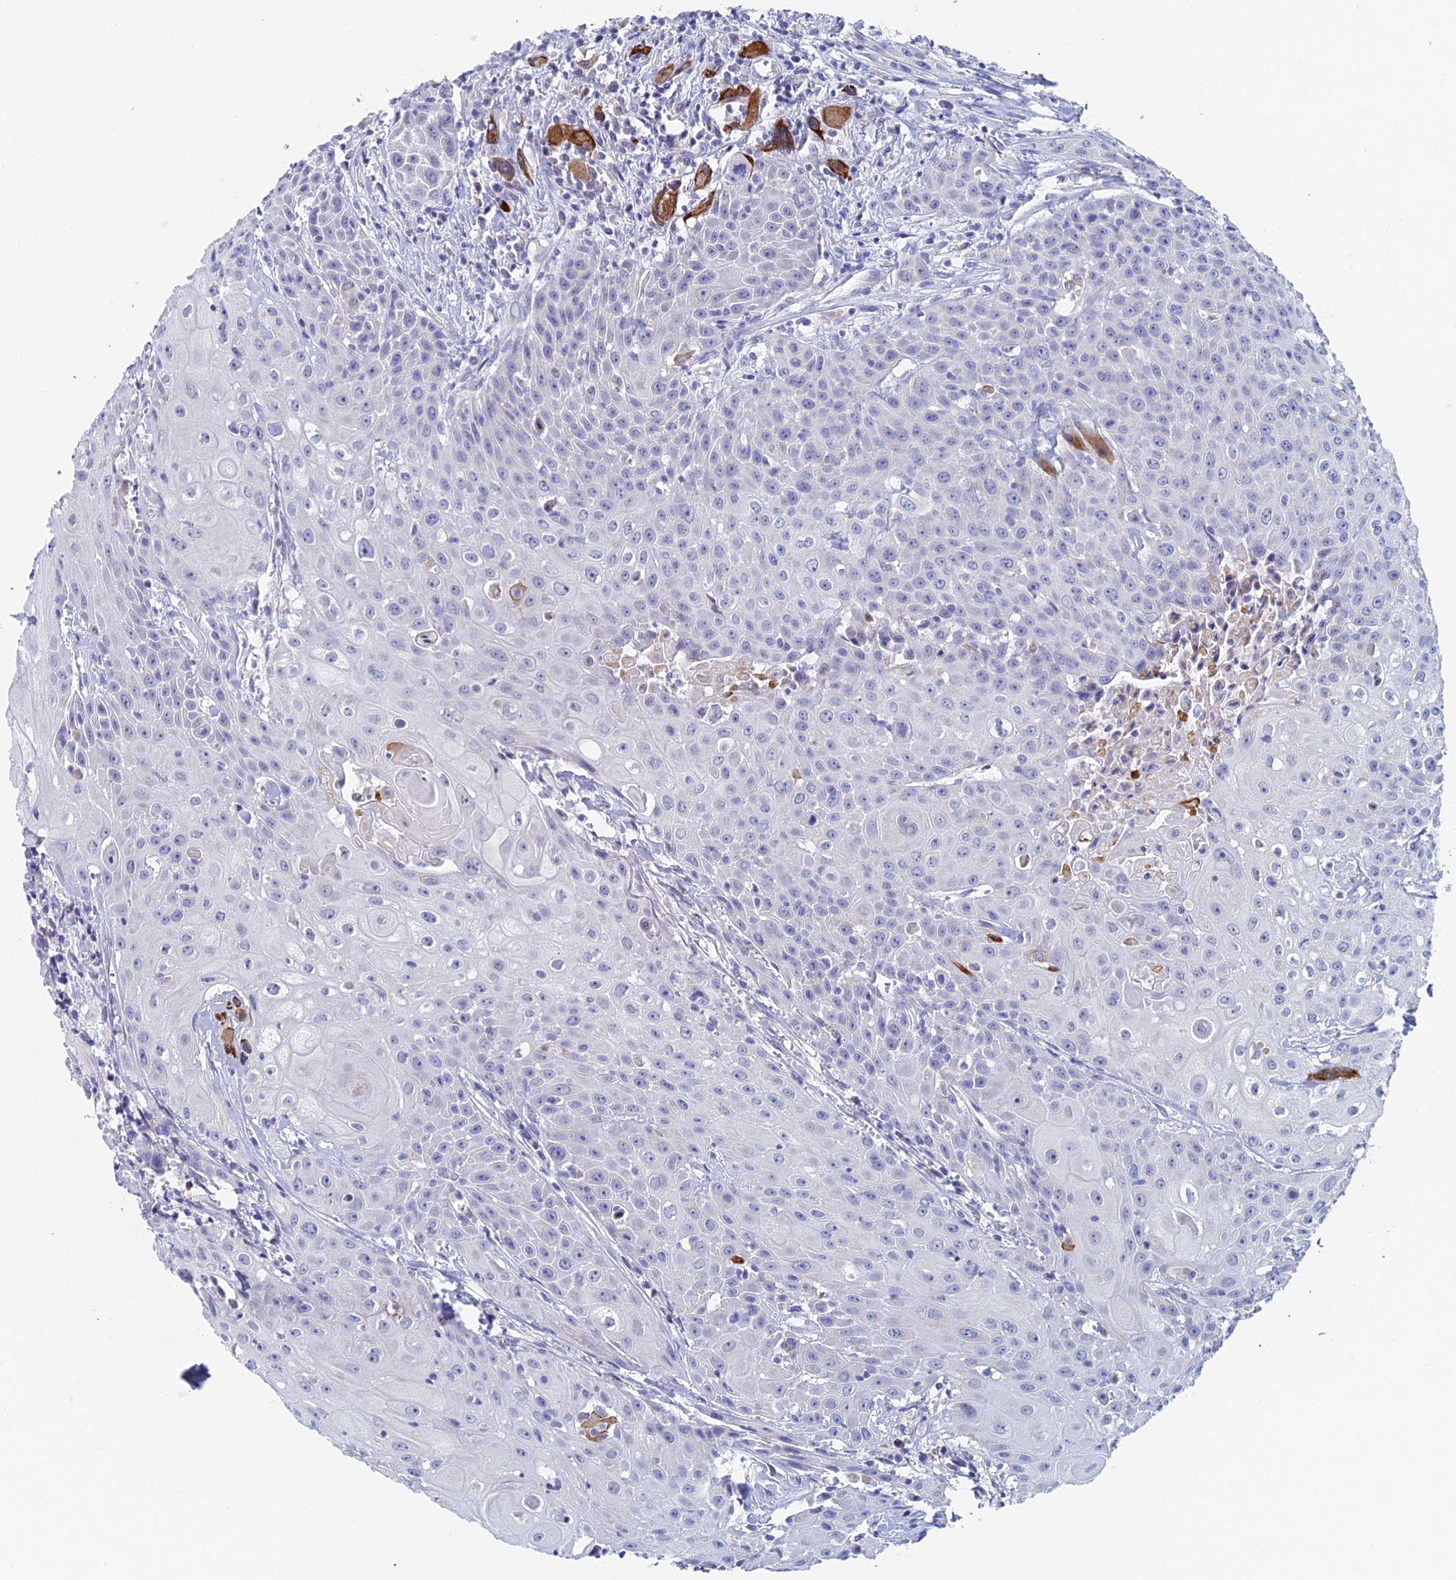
{"staining": {"intensity": "negative", "quantity": "none", "location": "none"}, "tissue": "head and neck cancer", "cell_type": "Tumor cells", "image_type": "cancer", "snomed": [{"axis": "morphology", "description": "Squamous cell carcinoma, NOS"}, {"axis": "topography", "description": "Oral tissue"}, {"axis": "topography", "description": "Head-Neck"}], "caption": "An immunohistochemistry (IHC) image of squamous cell carcinoma (head and neck) is shown. There is no staining in tumor cells of squamous cell carcinoma (head and neck).", "gene": "ACSM1", "patient": {"sex": "female", "age": 82}}